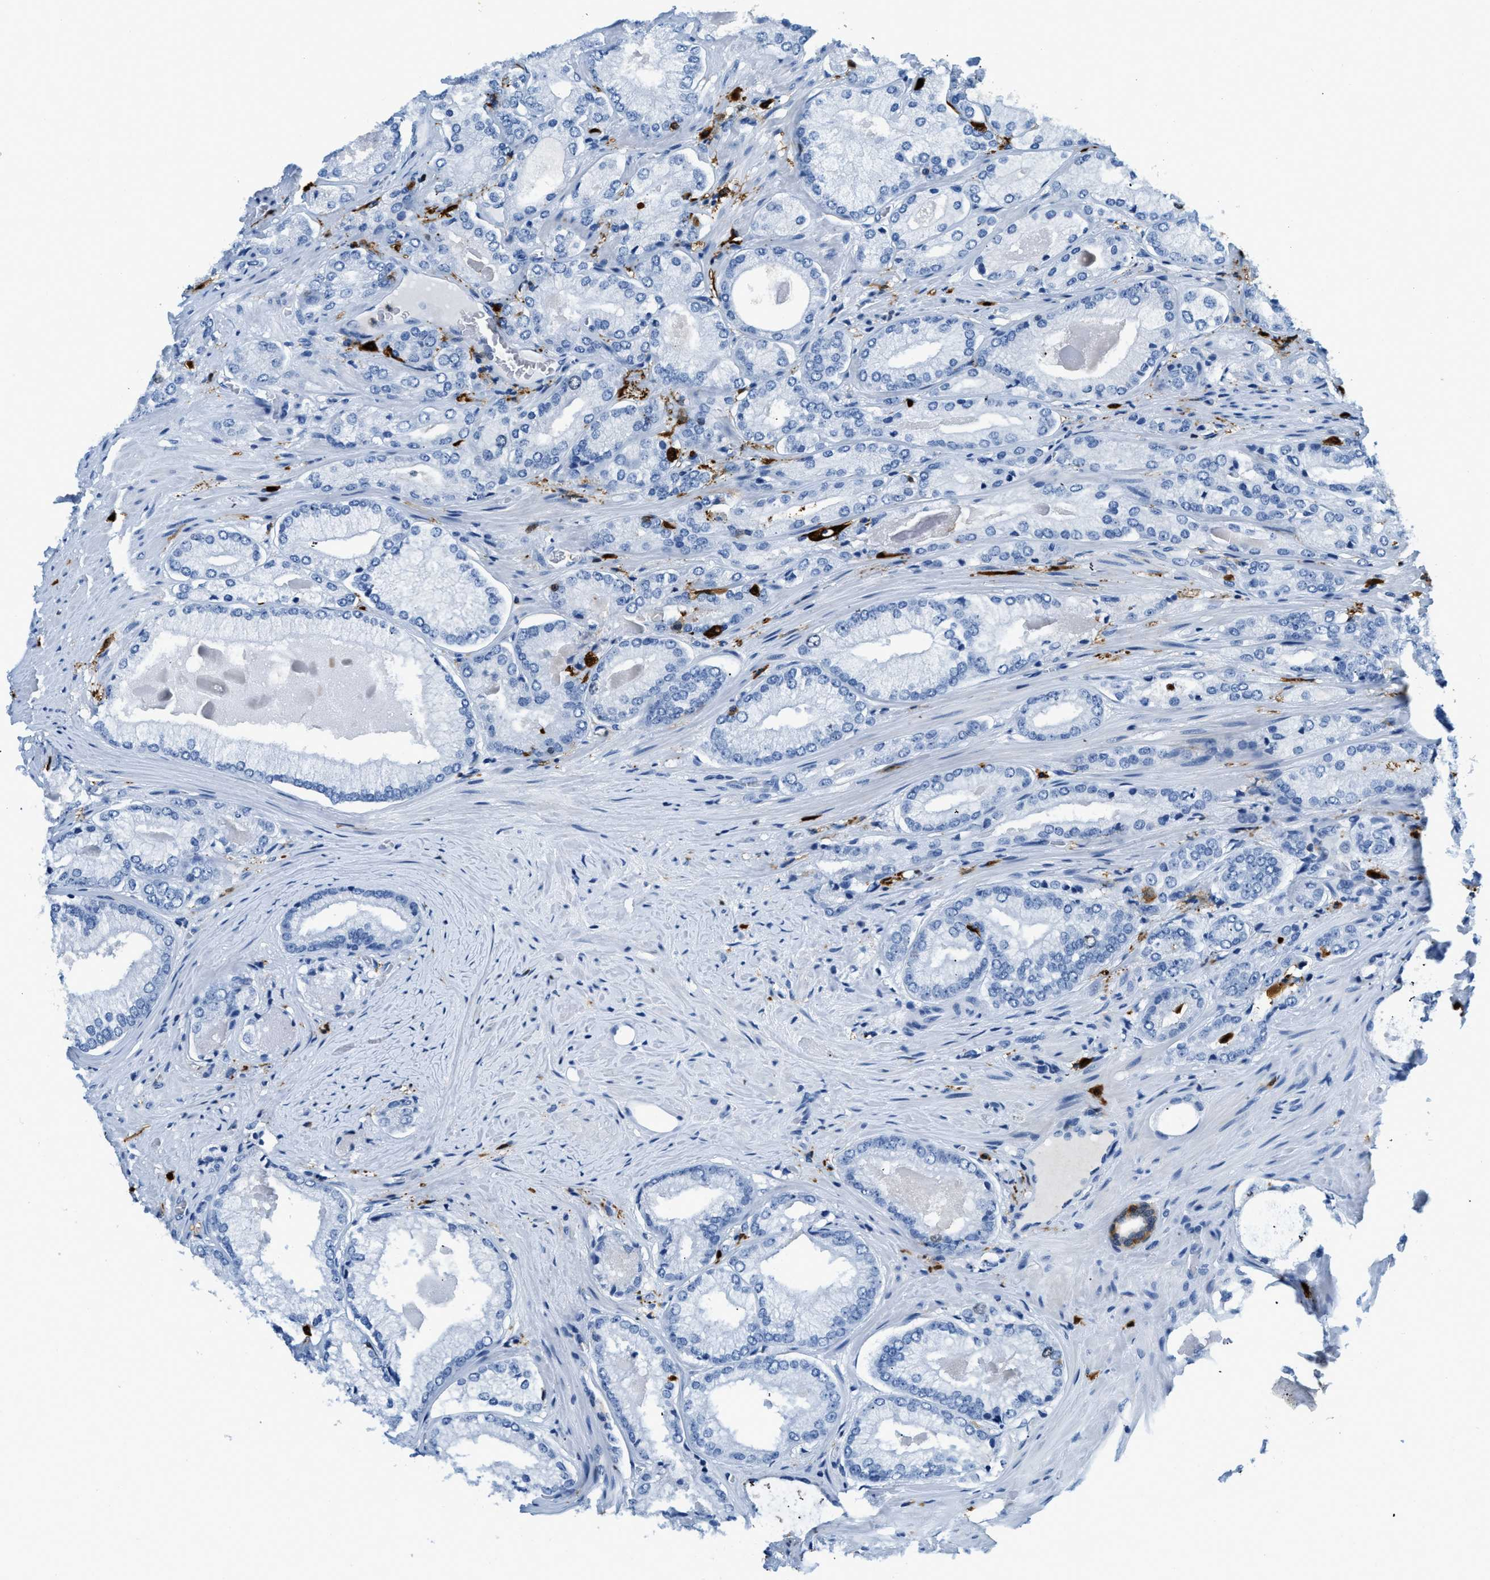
{"staining": {"intensity": "negative", "quantity": "none", "location": "none"}, "tissue": "prostate cancer", "cell_type": "Tumor cells", "image_type": "cancer", "snomed": [{"axis": "morphology", "description": "Adenocarcinoma, Low grade"}, {"axis": "topography", "description": "Prostate"}], "caption": "This is an IHC image of prostate adenocarcinoma (low-grade). There is no expression in tumor cells.", "gene": "CAPG", "patient": {"sex": "male", "age": 65}}